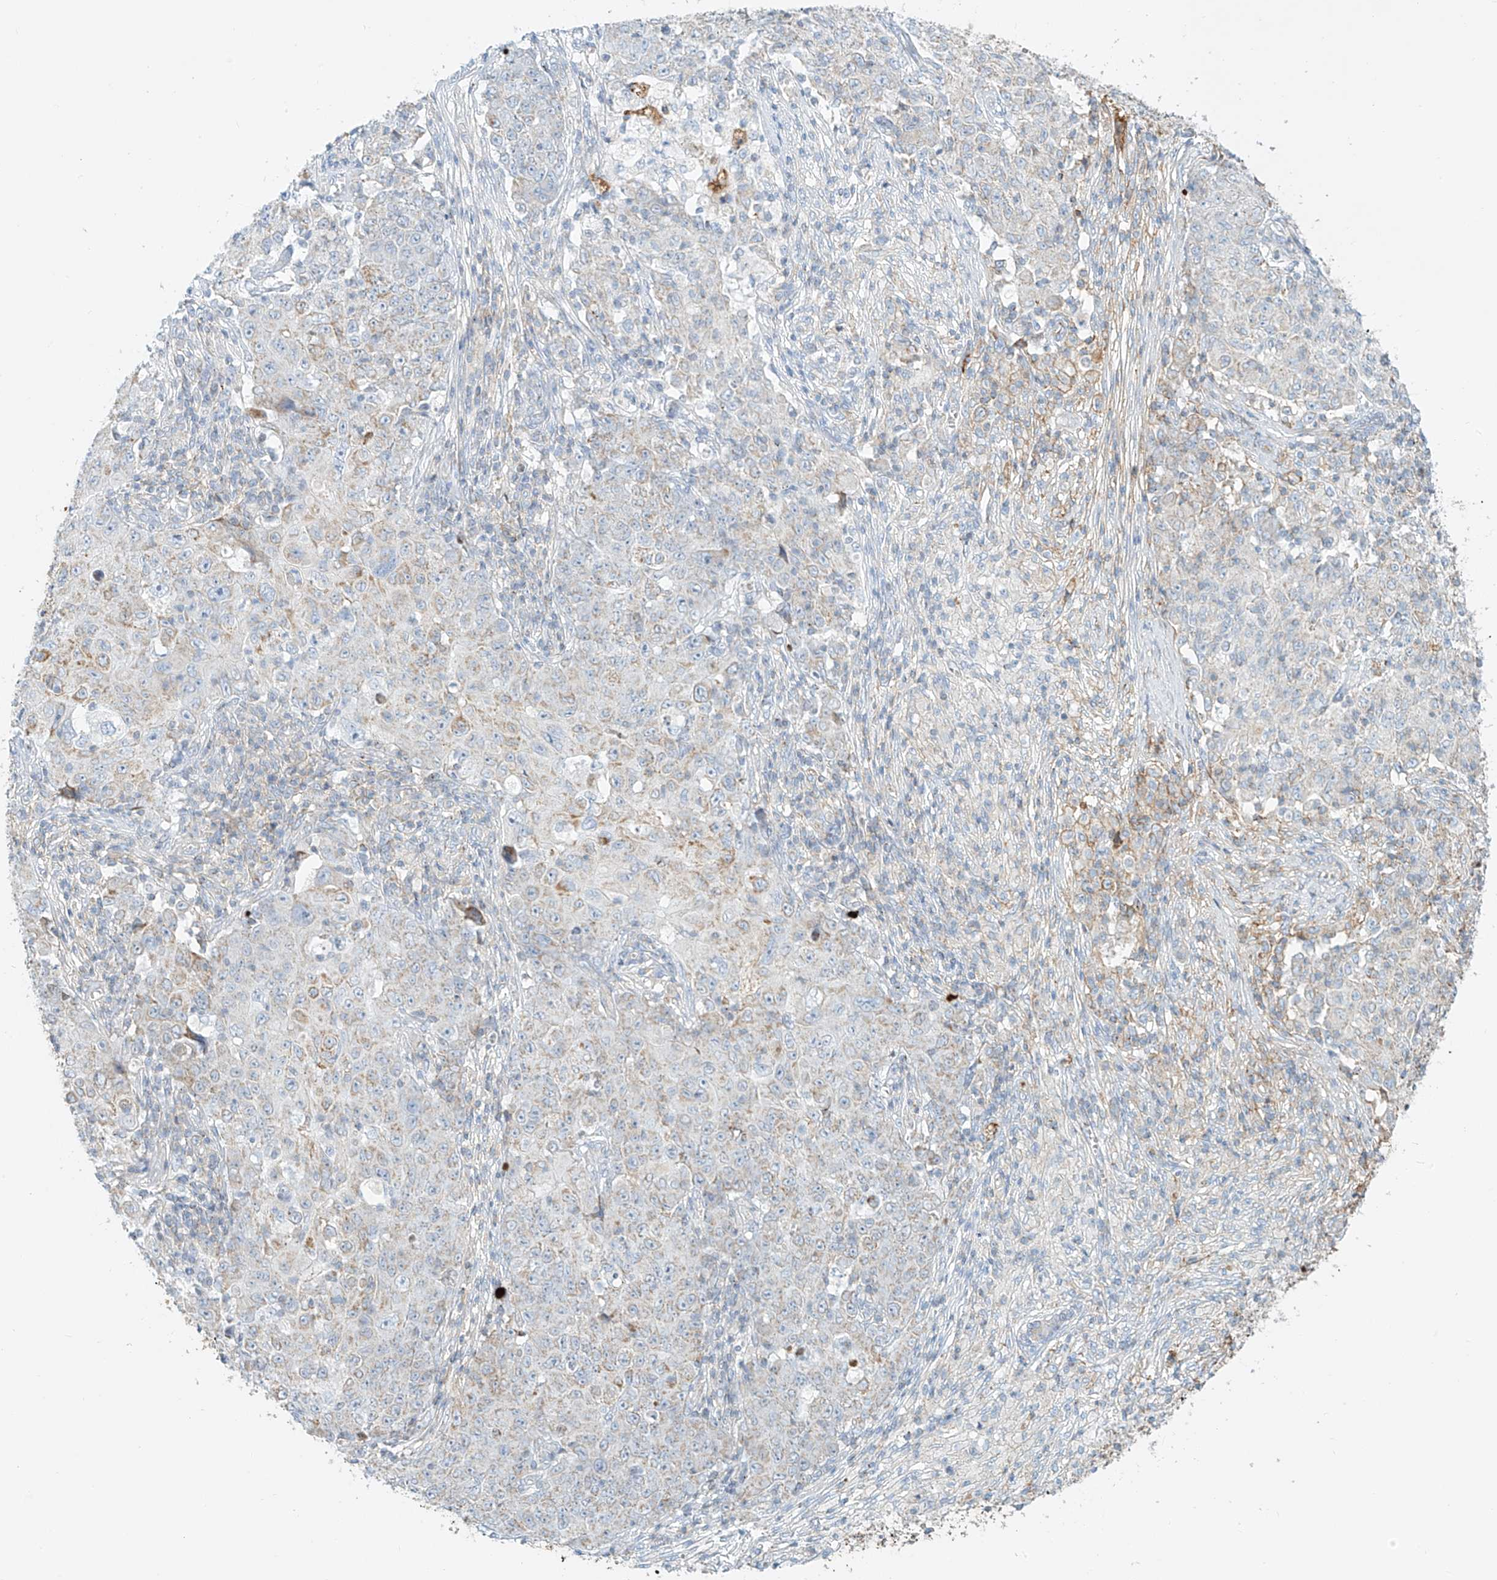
{"staining": {"intensity": "negative", "quantity": "none", "location": "none"}, "tissue": "ovarian cancer", "cell_type": "Tumor cells", "image_type": "cancer", "snomed": [{"axis": "morphology", "description": "Carcinoma, endometroid"}, {"axis": "topography", "description": "Ovary"}], "caption": "This is an immunohistochemistry (IHC) image of ovarian cancer. There is no expression in tumor cells.", "gene": "OCSTAMP", "patient": {"sex": "female", "age": 42}}